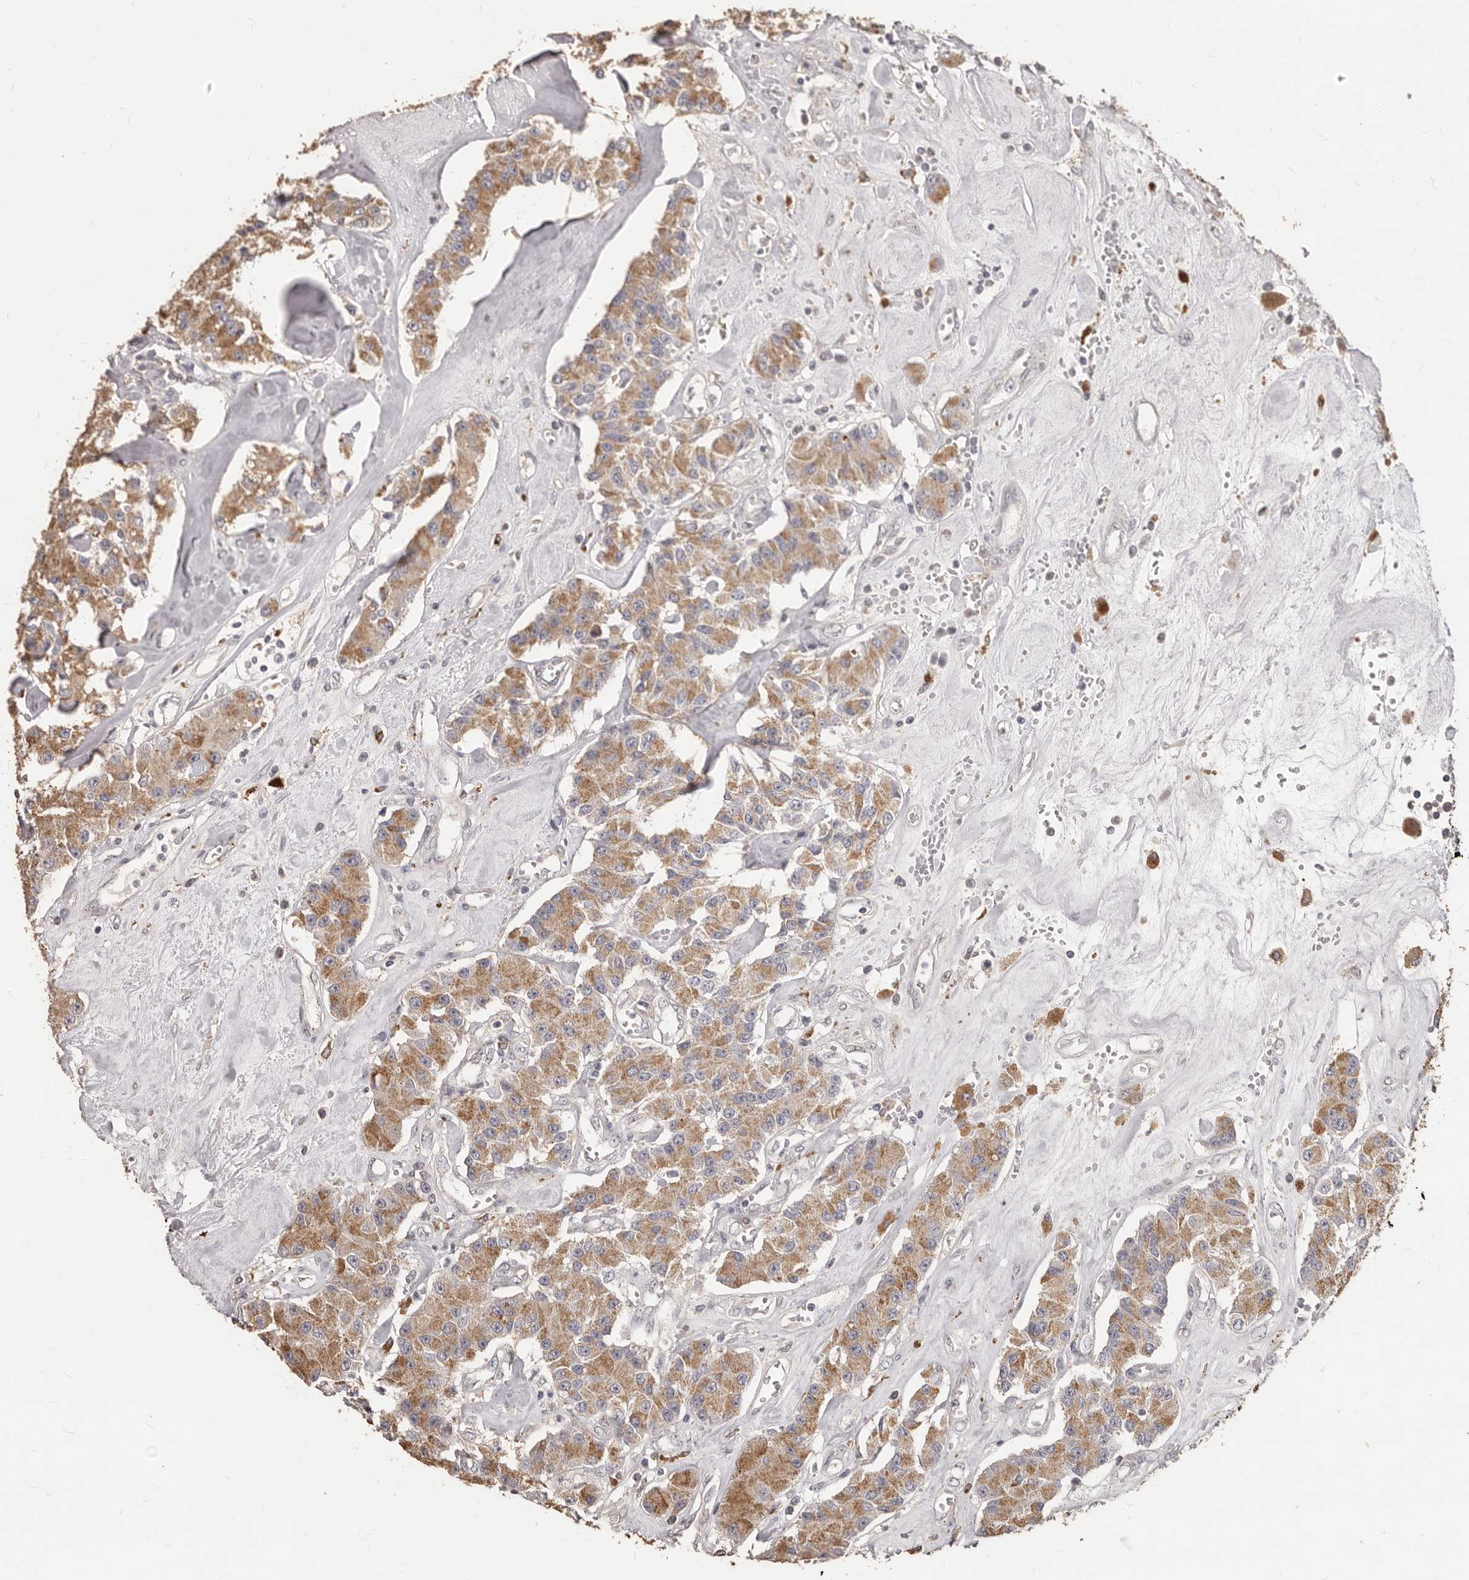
{"staining": {"intensity": "moderate", "quantity": ">75%", "location": "cytoplasmic/membranous"}, "tissue": "carcinoid", "cell_type": "Tumor cells", "image_type": "cancer", "snomed": [{"axis": "morphology", "description": "Carcinoid, malignant, NOS"}, {"axis": "topography", "description": "Pancreas"}], "caption": "Approximately >75% of tumor cells in human carcinoid display moderate cytoplasmic/membranous protein staining as visualized by brown immunohistochemical staining.", "gene": "PRSS27", "patient": {"sex": "male", "age": 41}}